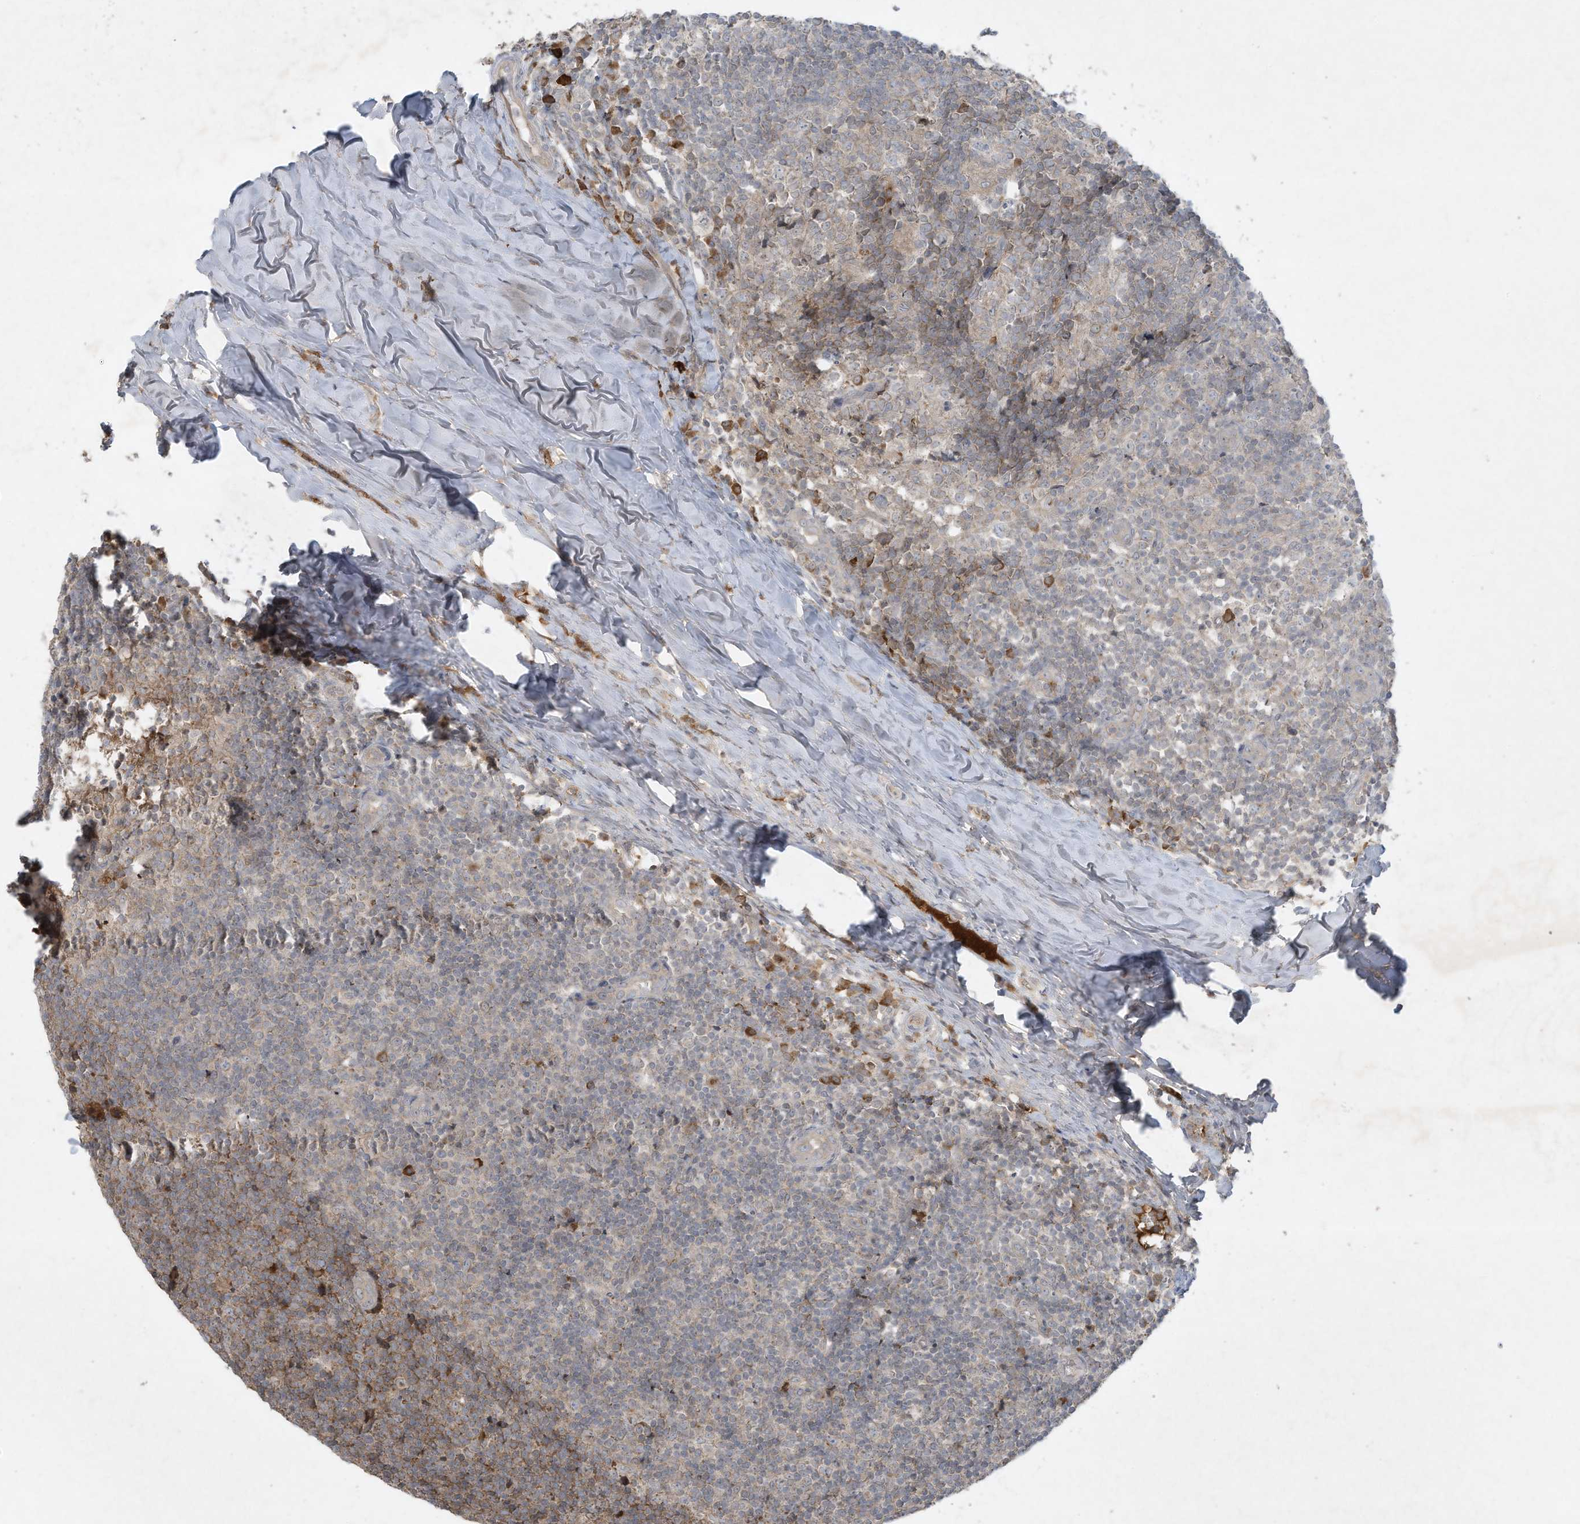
{"staining": {"intensity": "moderate", "quantity": "<25%", "location": "cytoplasmic/membranous"}, "tissue": "tonsil", "cell_type": "Germinal center cells", "image_type": "normal", "snomed": [{"axis": "morphology", "description": "Normal tissue, NOS"}, {"axis": "topography", "description": "Tonsil"}], "caption": "The photomicrograph demonstrates staining of unremarkable tonsil, revealing moderate cytoplasmic/membranous protein staining (brown color) within germinal center cells.", "gene": "FETUB", "patient": {"sex": "female", "age": 19}}